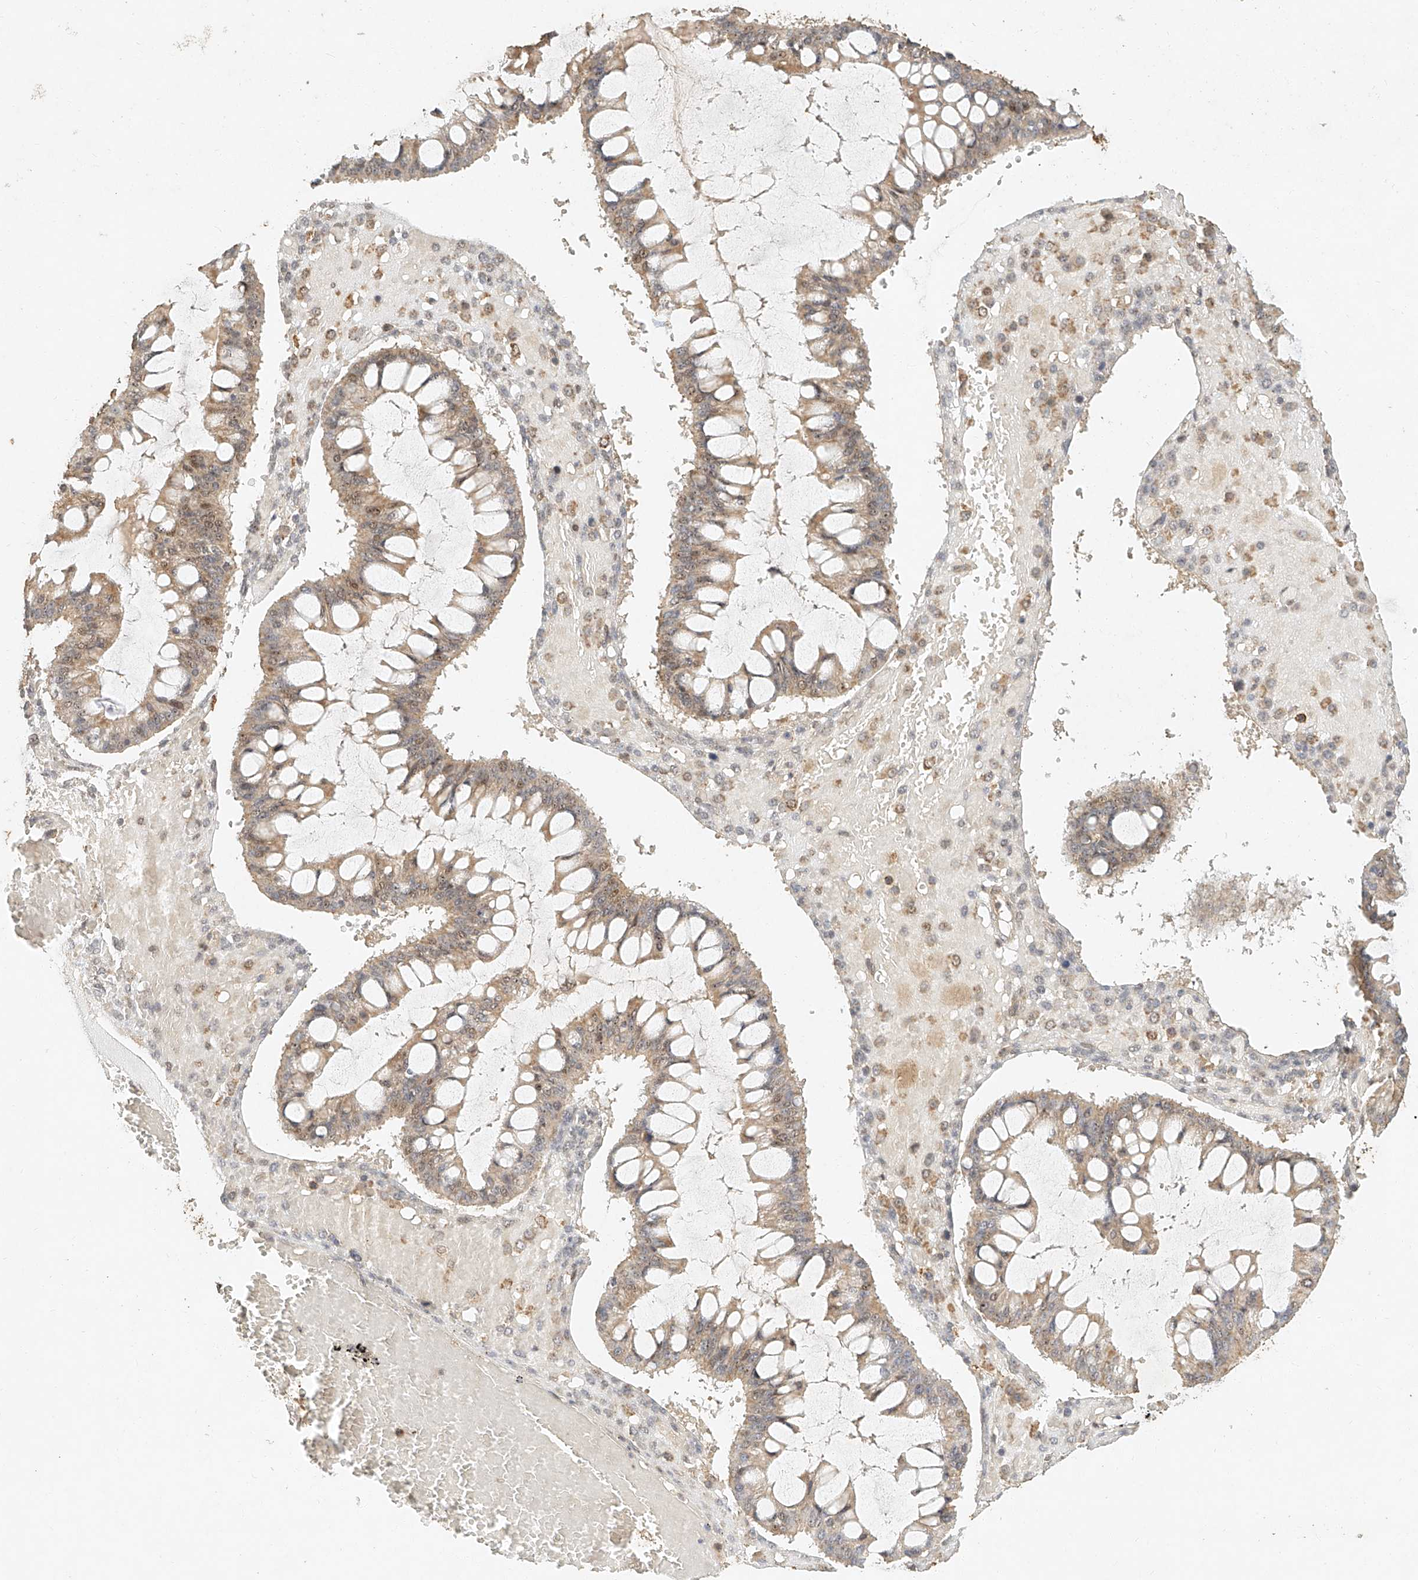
{"staining": {"intensity": "moderate", "quantity": ">75%", "location": "cytoplasmic/membranous,nuclear"}, "tissue": "ovarian cancer", "cell_type": "Tumor cells", "image_type": "cancer", "snomed": [{"axis": "morphology", "description": "Cystadenocarcinoma, mucinous, NOS"}, {"axis": "topography", "description": "Ovary"}], "caption": "DAB (3,3'-diaminobenzidine) immunohistochemical staining of human ovarian cancer (mucinous cystadenocarcinoma) shows moderate cytoplasmic/membranous and nuclear protein positivity in about >75% of tumor cells.", "gene": "CXorf58", "patient": {"sex": "female", "age": 73}}